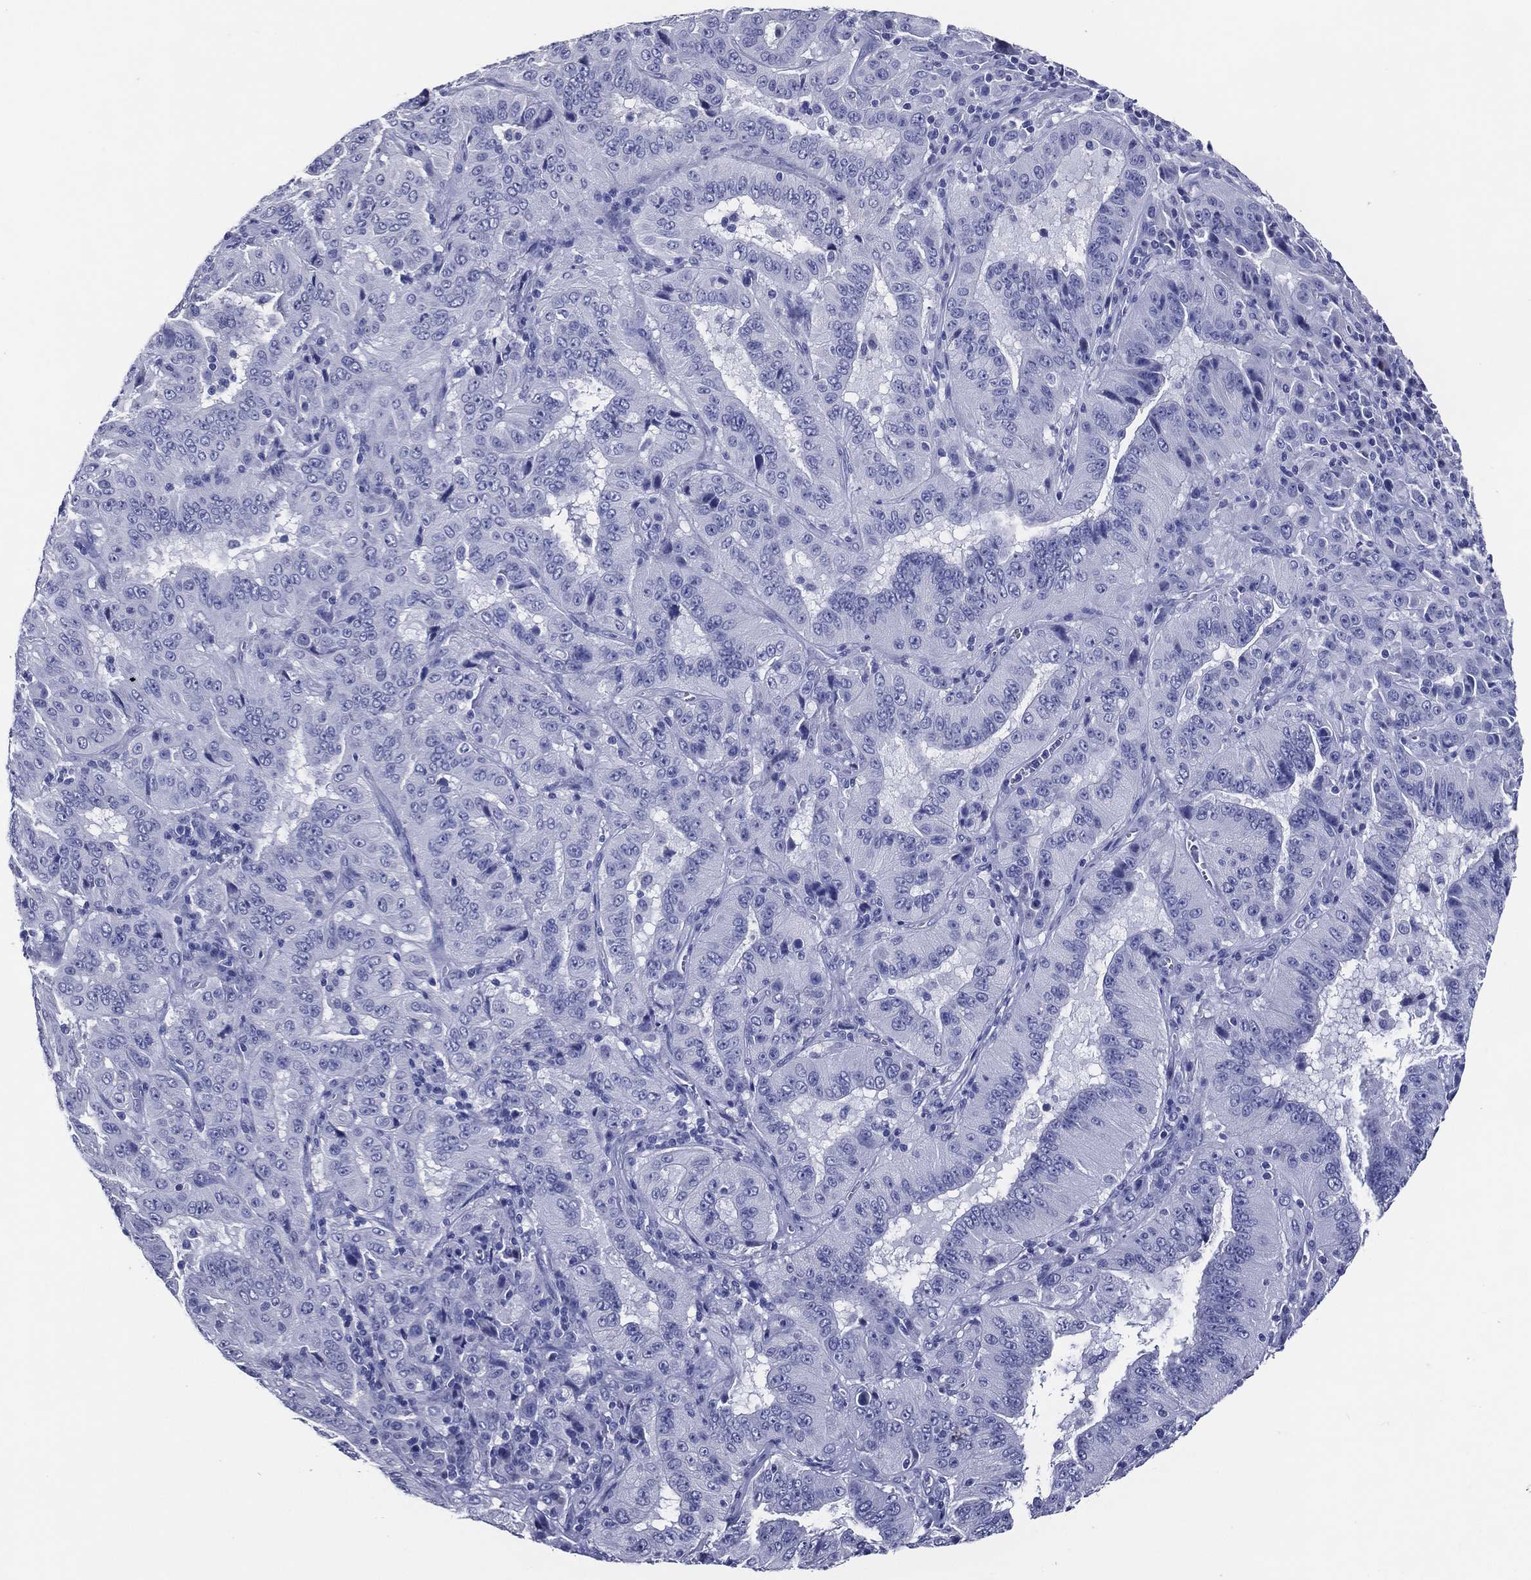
{"staining": {"intensity": "negative", "quantity": "none", "location": "none"}, "tissue": "pancreatic cancer", "cell_type": "Tumor cells", "image_type": "cancer", "snomed": [{"axis": "morphology", "description": "Adenocarcinoma, NOS"}, {"axis": "topography", "description": "Pancreas"}], "caption": "Tumor cells show no significant staining in pancreatic cancer.", "gene": "ACE2", "patient": {"sex": "male", "age": 63}}